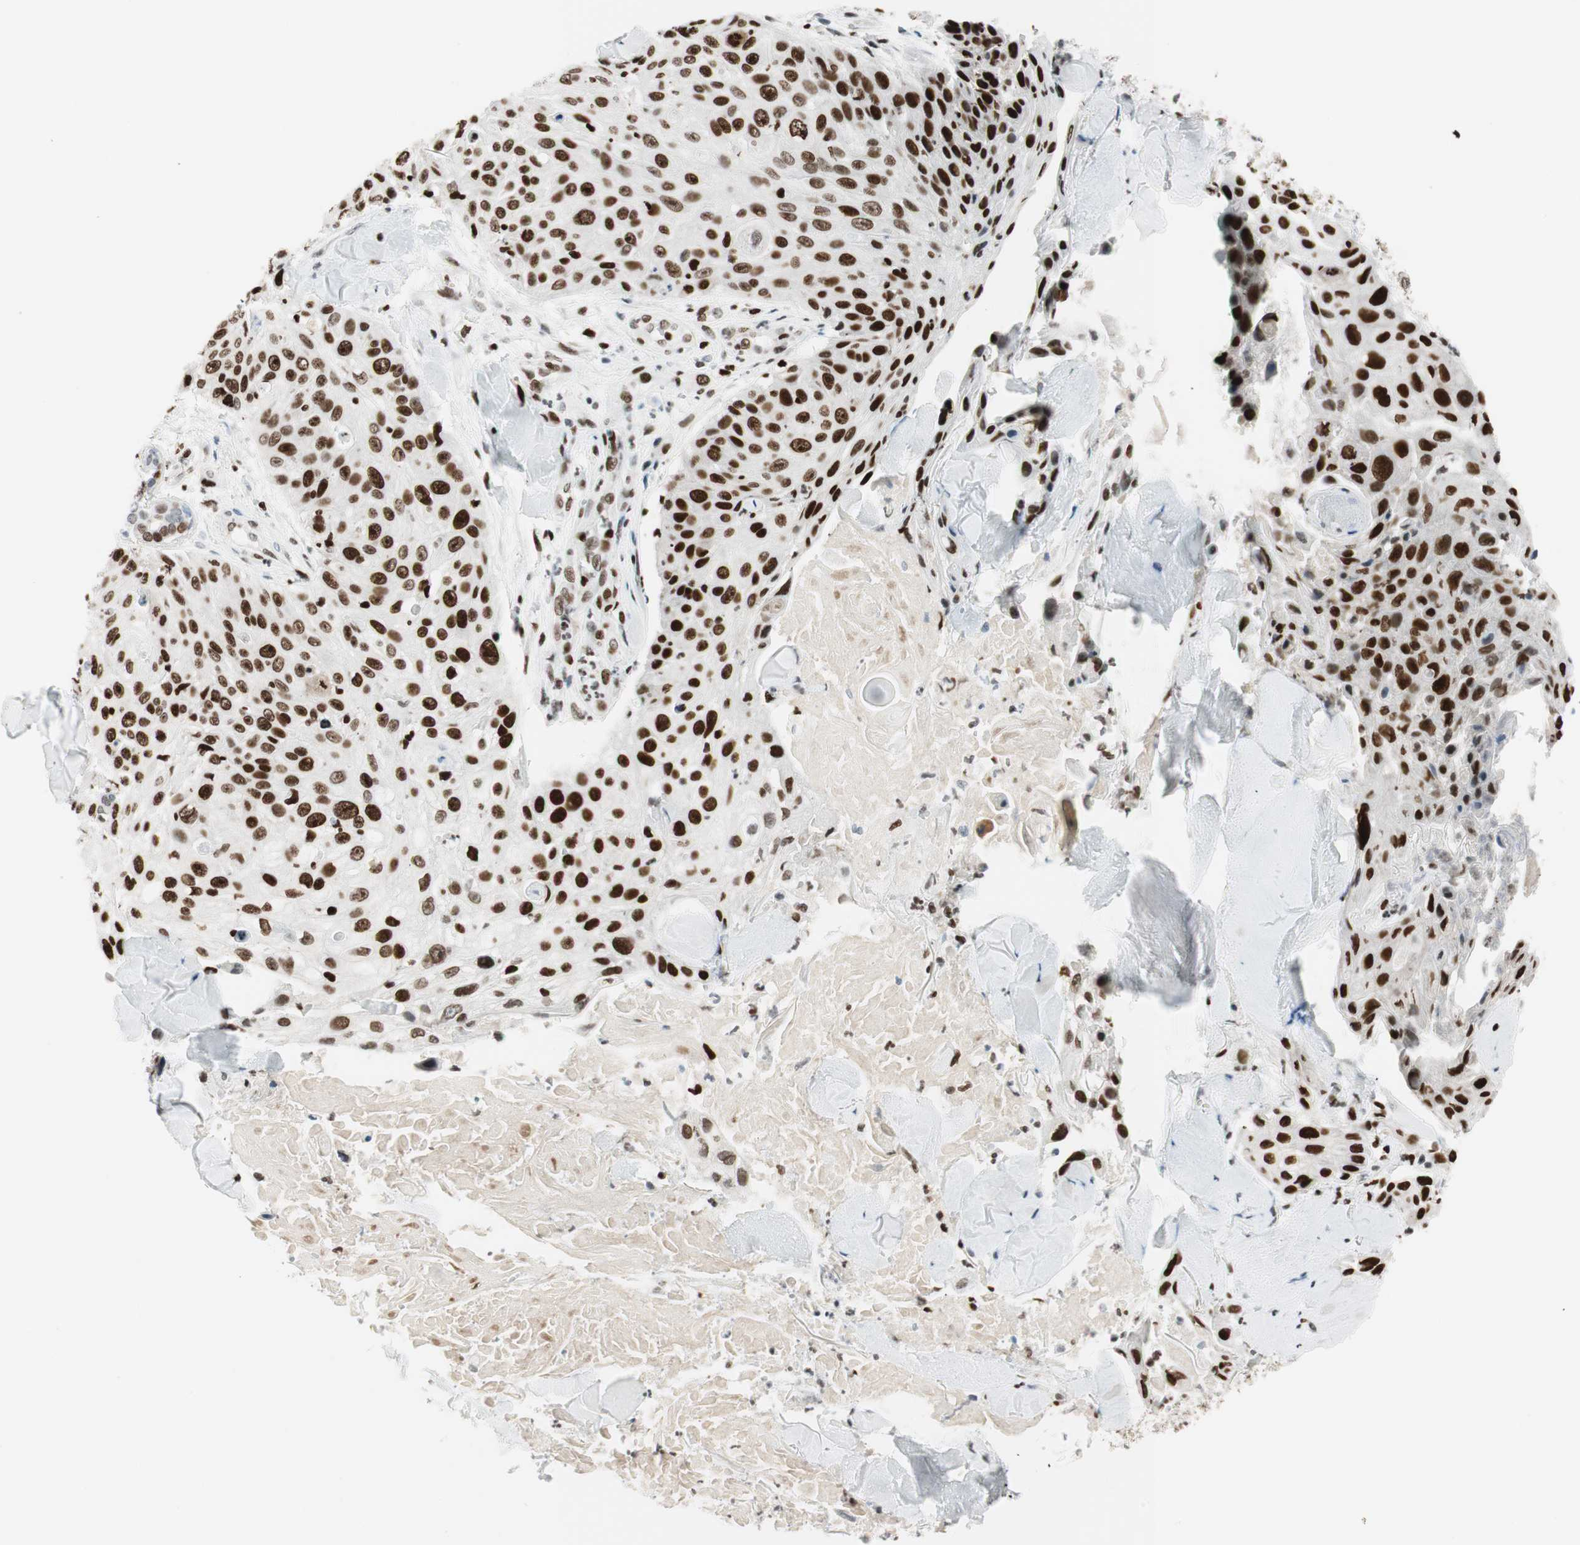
{"staining": {"intensity": "strong", "quantity": ">75%", "location": "nuclear"}, "tissue": "skin cancer", "cell_type": "Tumor cells", "image_type": "cancer", "snomed": [{"axis": "morphology", "description": "Squamous cell carcinoma, NOS"}, {"axis": "topography", "description": "Skin"}], "caption": "Immunohistochemical staining of skin cancer exhibits strong nuclear protein staining in about >75% of tumor cells. Immunohistochemistry (ihc) stains the protein in brown and the nuclei are stained blue.", "gene": "EZH2", "patient": {"sex": "male", "age": 86}}